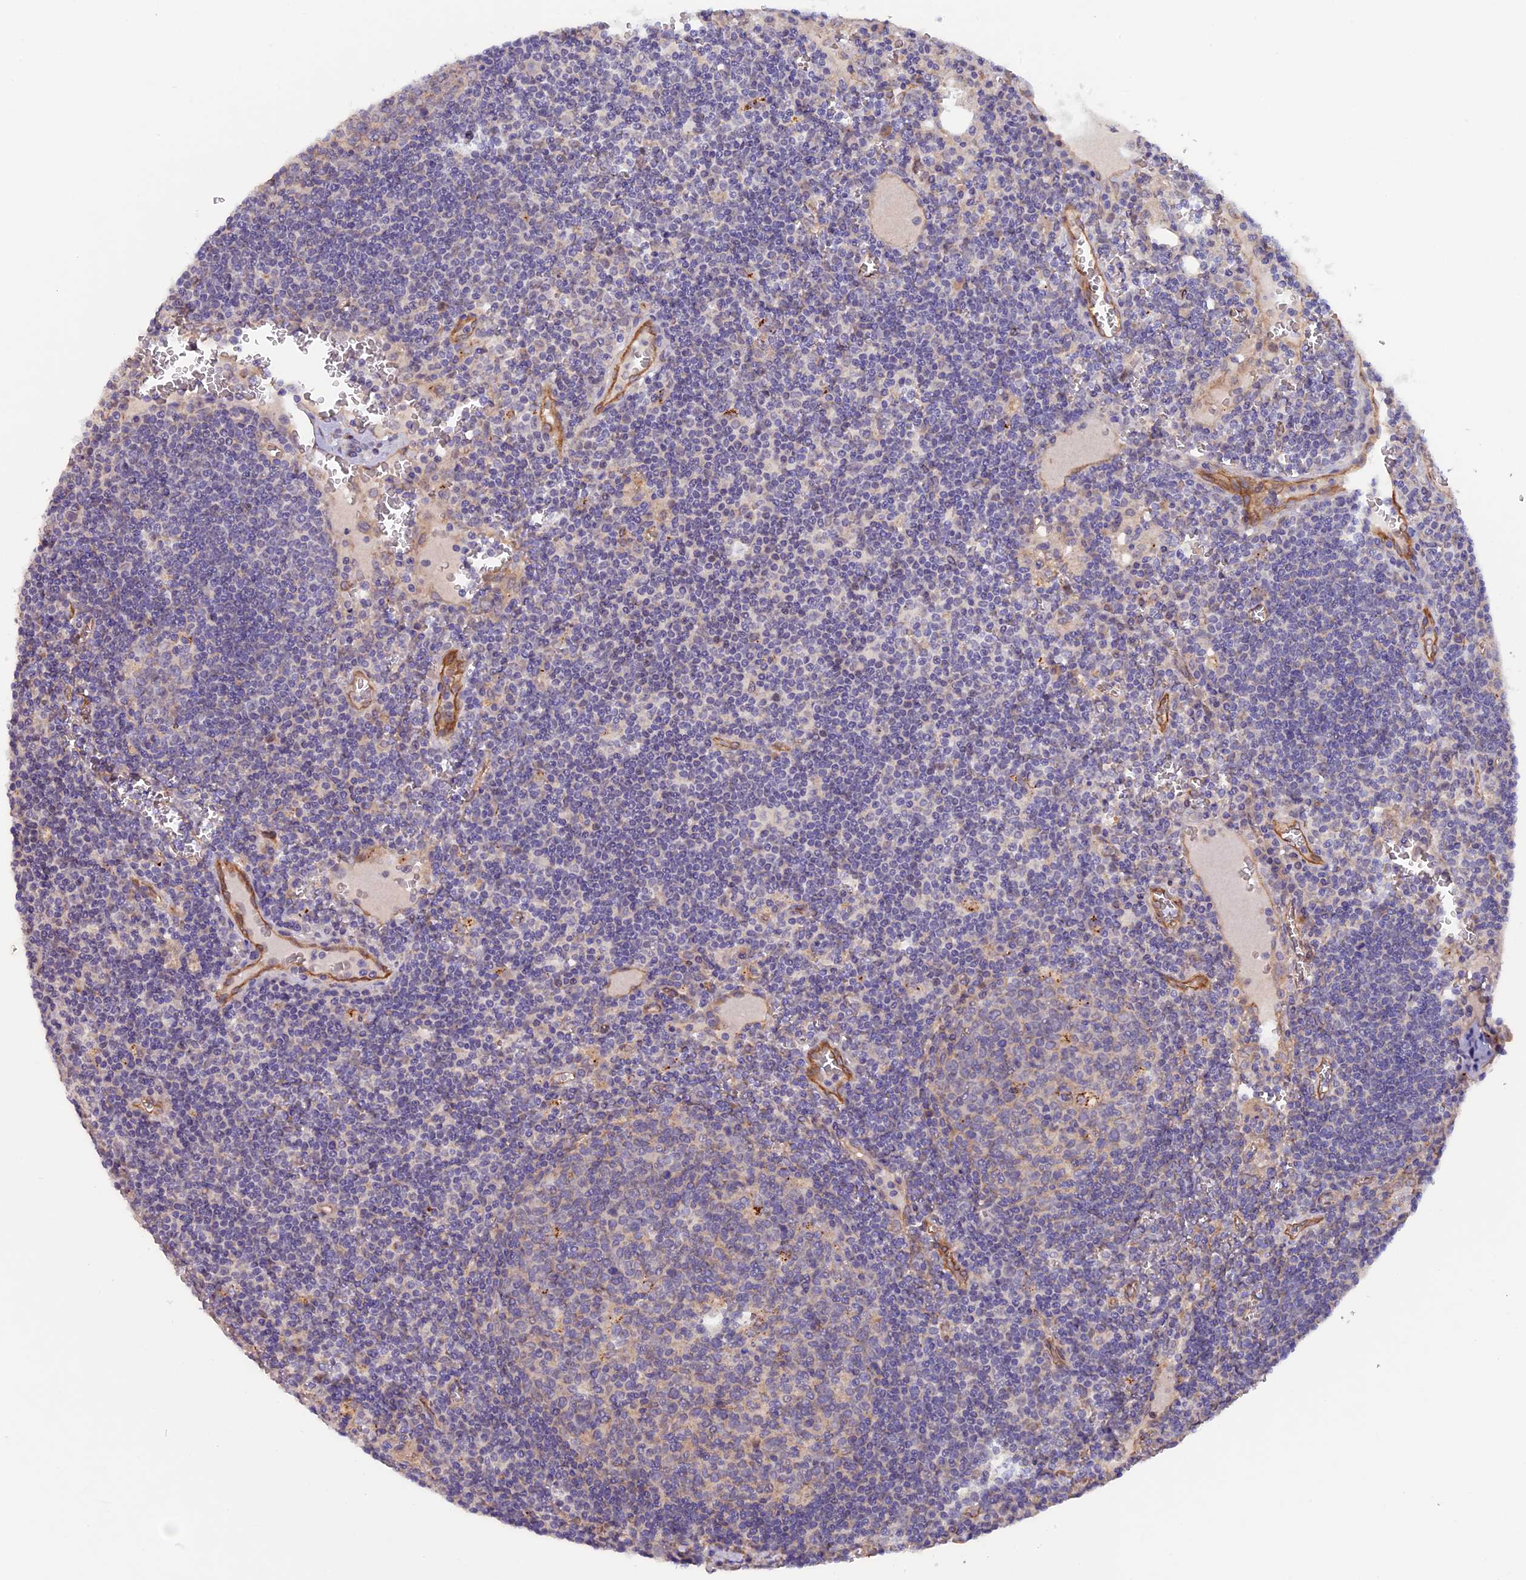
{"staining": {"intensity": "negative", "quantity": "none", "location": "none"}, "tissue": "lymph node", "cell_type": "Germinal center cells", "image_type": "normal", "snomed": [{"axis": "morphology", "description": "Normal tissue, NOS"}, {"axis": "topography", "description": "Lymph node"}], "caption": "This is an IHC histopathology image of benign lymph node. There is no expression in germinal center cells.", "gene": "DUS3L", "patient": {"sex": "female", "age": 73}}